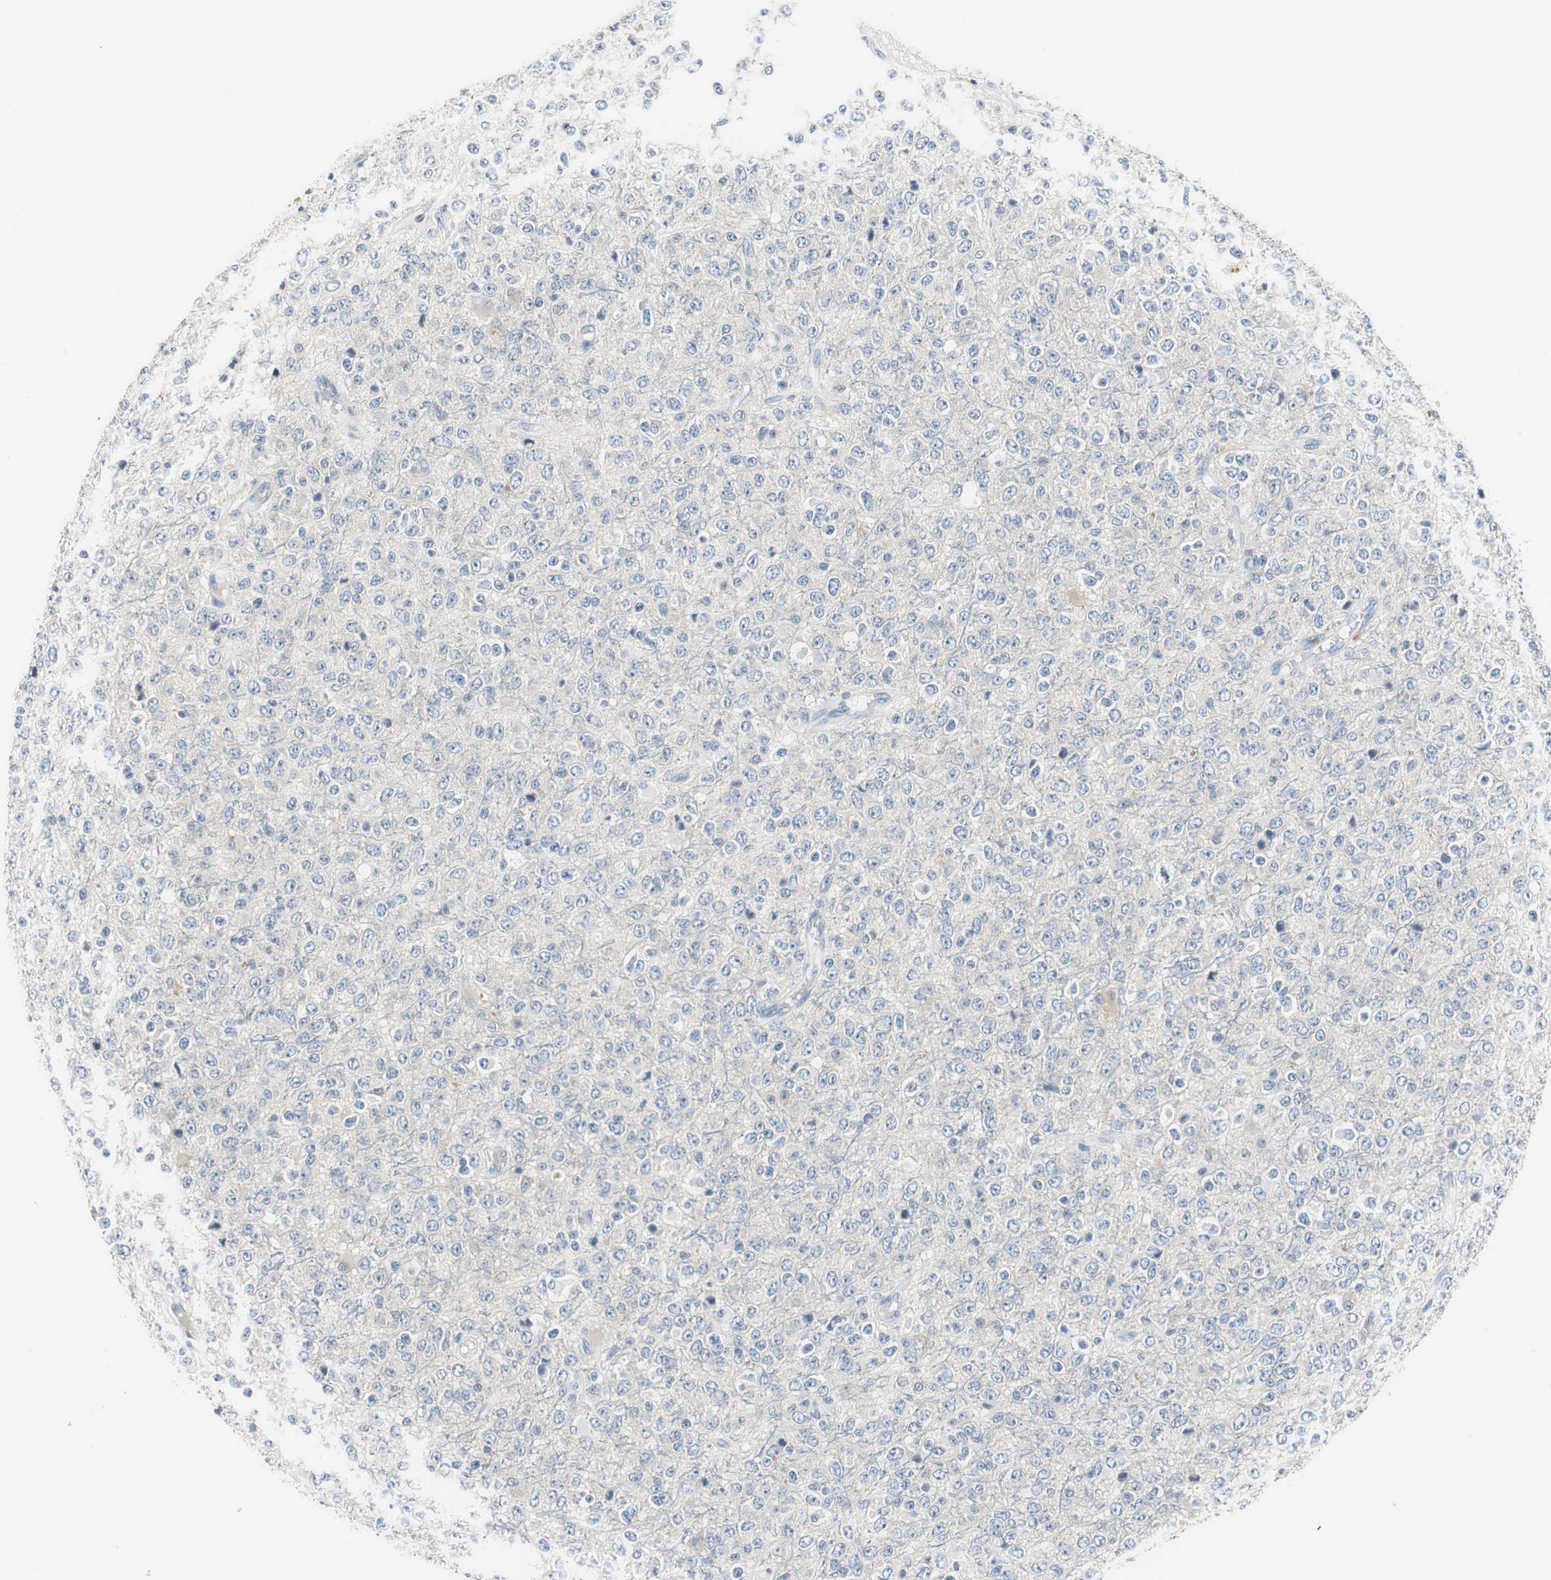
{"staining": {"intensity": "negative", "quantity": "none", "location": "none"}, "tissue": "glioma", "cell_type": "Tumor cells", "image_type": "cancer", "snomed": [{"axis": "morphology", "description": "Glioma, malignant, High grade"}, {"axis": "topography", "description": "pancreas cauda"}], "caption": "IHC micrograph of neoplastic tissue: human malignant glioma (high-grade) stained with DAB exhibits no significant protein positivity in tumor cells.", "gene": "GLCCI1", "patient": {"sex": "male", "age": 60}}